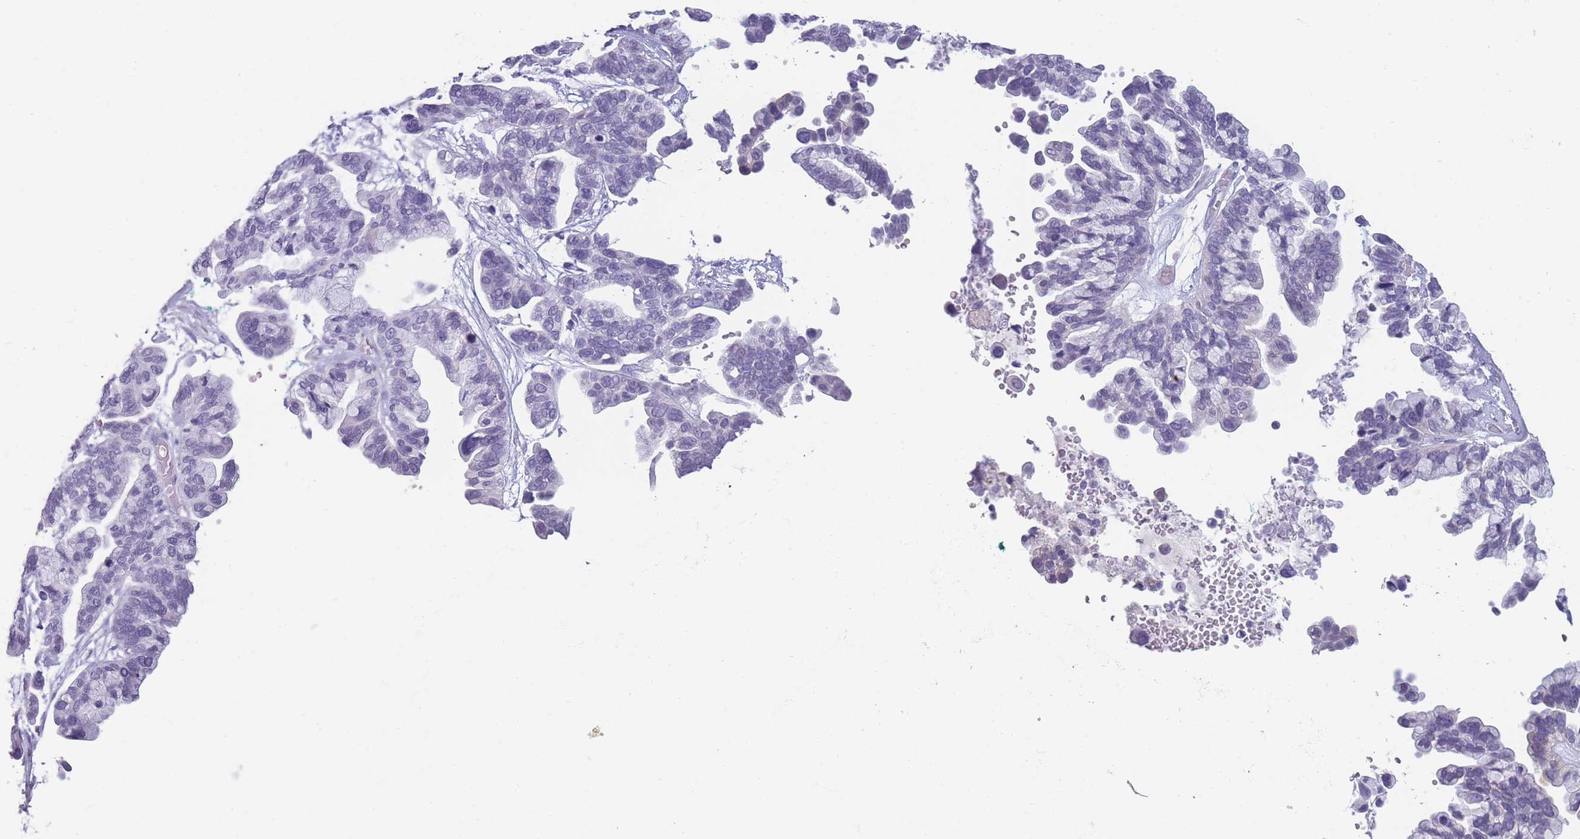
{"staining": {"intensity": "negative", "quantity": "none", "location": "none"}, "tissue": "ovarian cancer", "cell_type": "Tumor cells", "image_type": "cancer", "snomed": [{"axis": "morphology", "description": "Cystadenocarcinoma, serous, NOS"}, {"axis": "topography", "description": "Ovary"}], "caption": "Human ovarian serous cystadenocarcinoma stained for a protein using IHC displays no expression in tumor cells.", "gene": "DCANP1", "patient": {"sex": "female", "age": 56}}